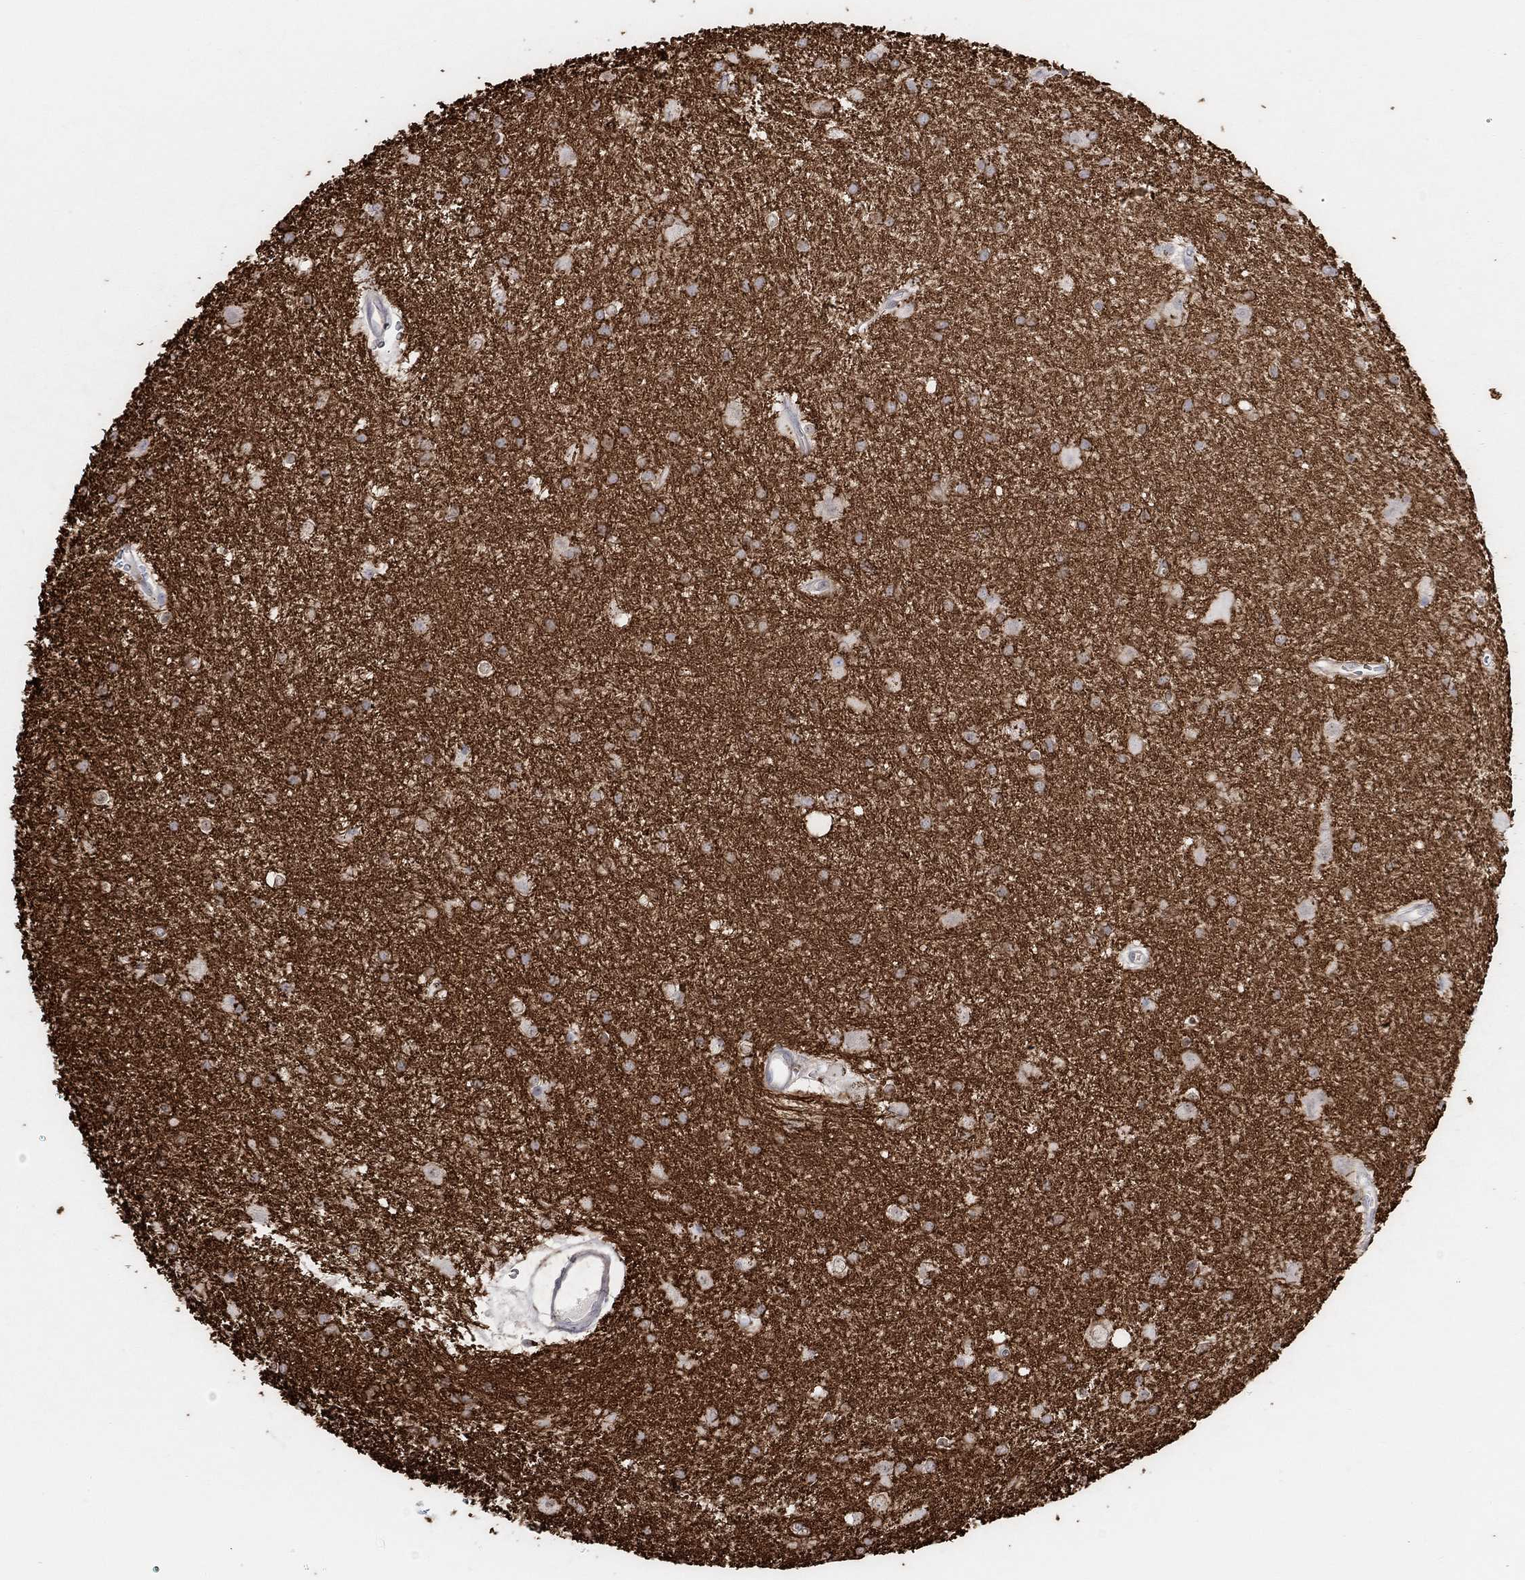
{"staining": {"intensity": "negative", "quantity": "none", "location": "none"}, "tissue": "glioma", "cell_type": "Tumor cells", "image_type": "cancer", "snomed": [{"axis": "morphology", "description": "Glioma, malignant, Low grade"}, {"axis": "topography", "description": "Brain"}], "caption": "An image of human malignant low-grade glioma is negative for staining in tumor cells. (DAB immunohistochemistry visualized using brightfield microscopy, high magnification).", "gene": "RIMS1", "patient": {"sex": "male", "age": 58}}